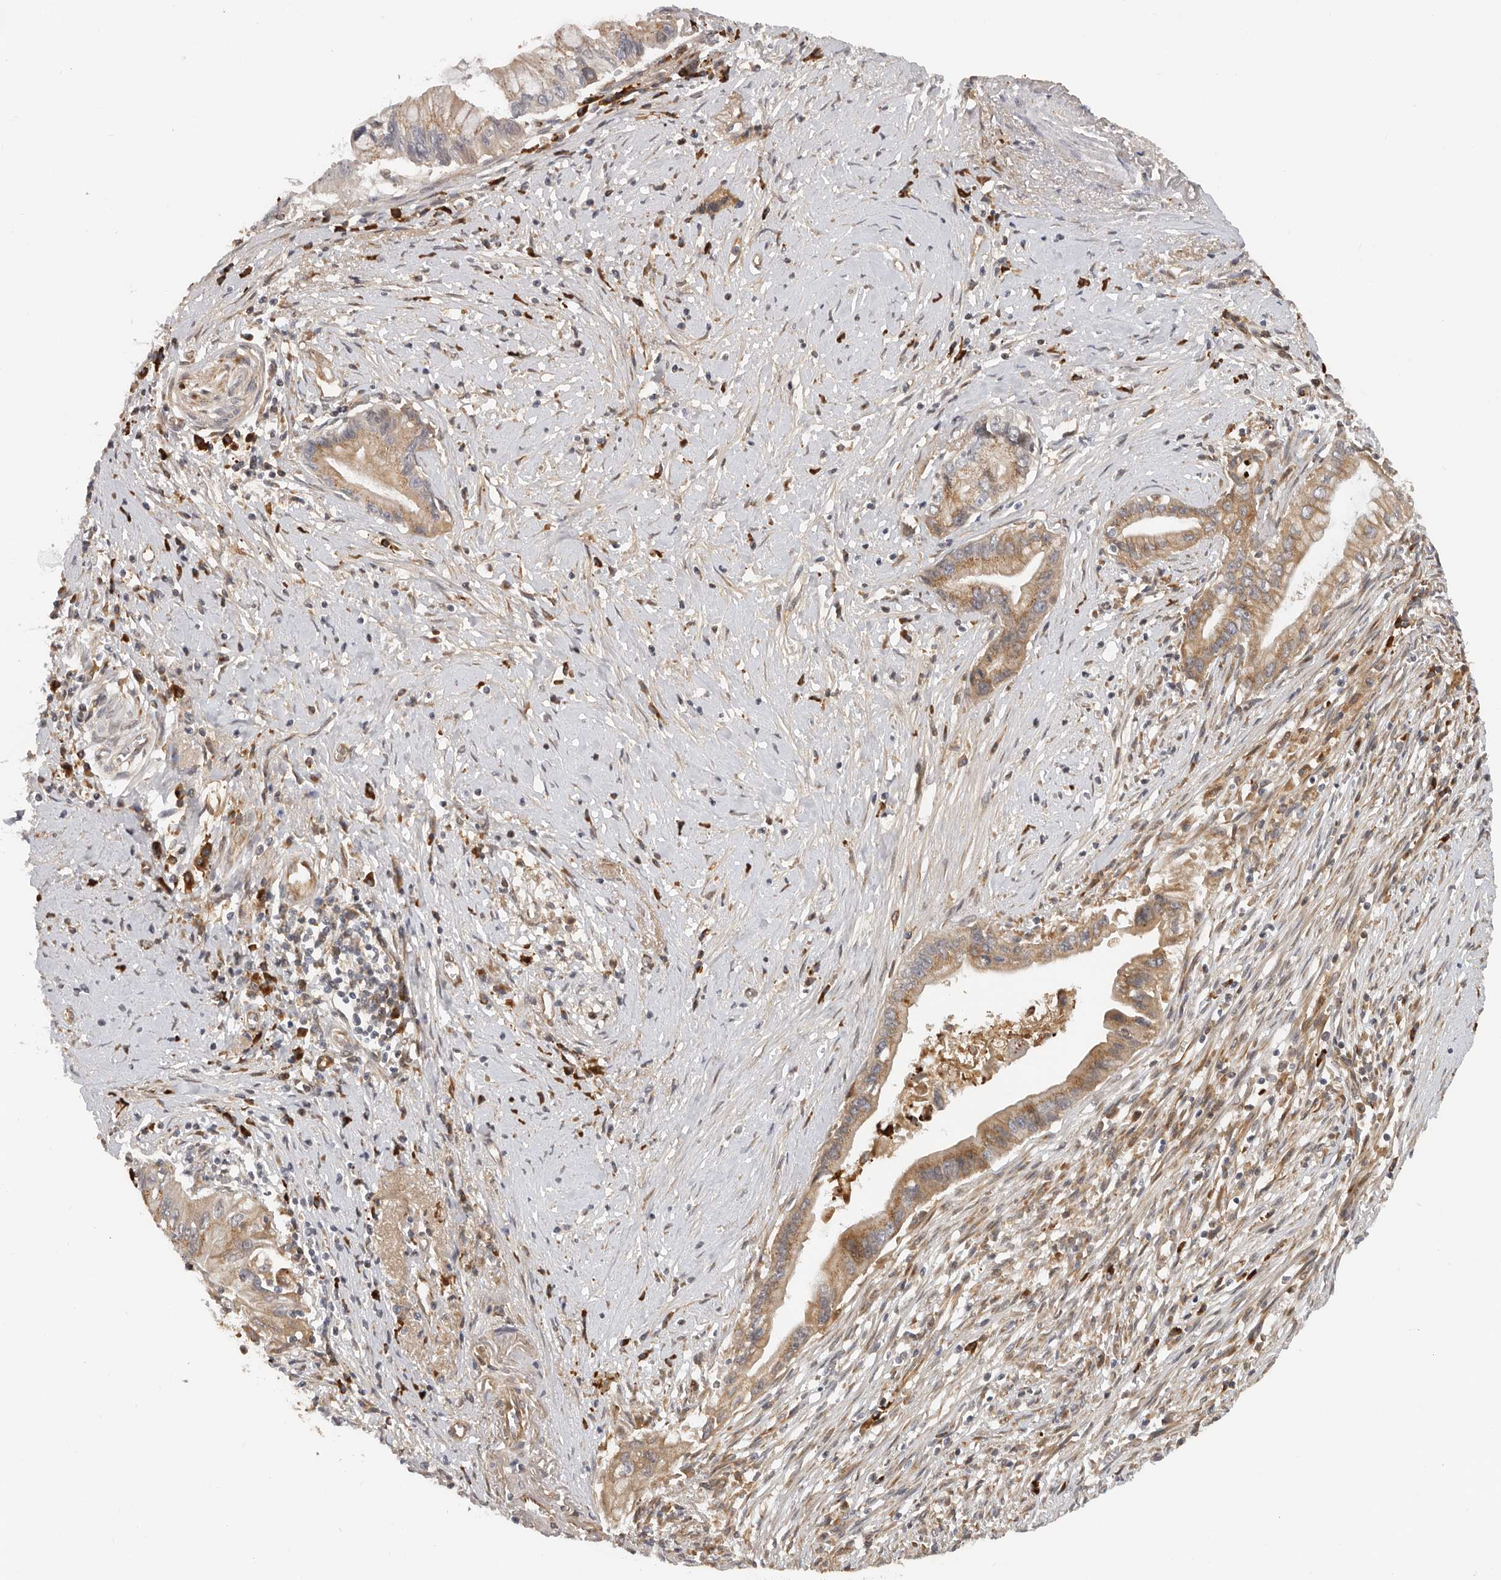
{"staining": {"intensity": "moderate", "quantity": ">75%", "location": "cytoplasmic/membranous"}, "tissue": "pancreatic cancer", "cell_type": "Tumor cells", "image_type": "cancer", "snomed": [{"axis": "morphology", "description": "Adenocarcinoma, NOS"}, {"axis": "topography", "description": "Pancreas"}], "caption": "The micrograph shows a brown stain indicating the presence of a protein in the cytoplasmic/membranous of tumor cells in pancreatic cancer.", "gene": "RNF157", "patient": {"sex": "male", "age": 78}}